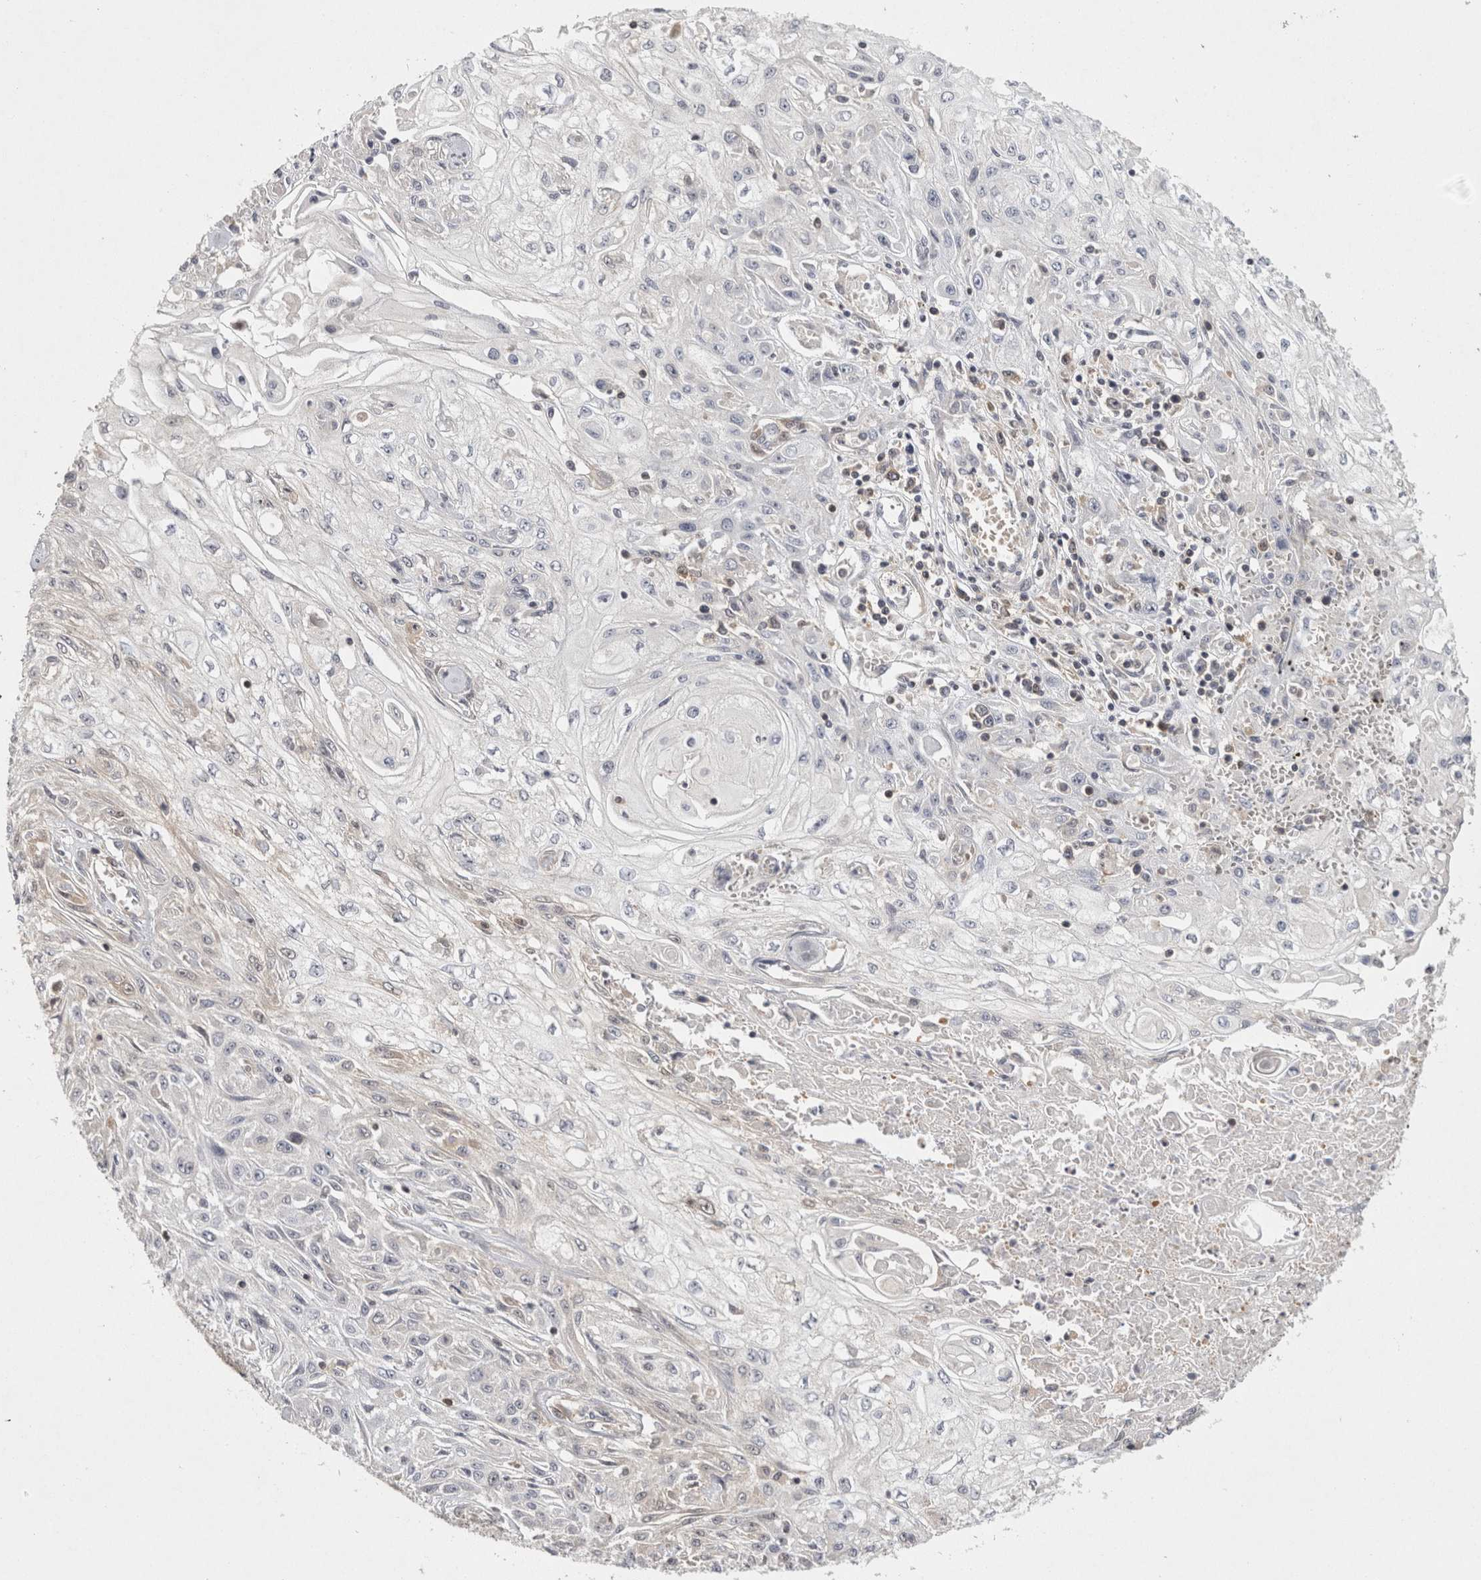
{"staining": {"intensity": "negative", "quantity": "none", "location": "none"}, "tissue": "skin cancer", "cell_type": "Tumor cells", "image_type": "cancer", "snomed": [{"axis": "morphology", "description": "Squamous cell carcinoma, NOS"}, {"axis": "morphology", "description": "Squamous cell carcinoma, metastatic, NOS"}, {"axis": "topography", "description": "Skin"}, {"axis": "topography", "description": "Lymph node"}], "caption": "Tumor cells are negative for protein expression in human skin metastatic squamous cell carcinoma.", "gene": "ACAT2", "patient": {"sex": "male", "age": 75}}